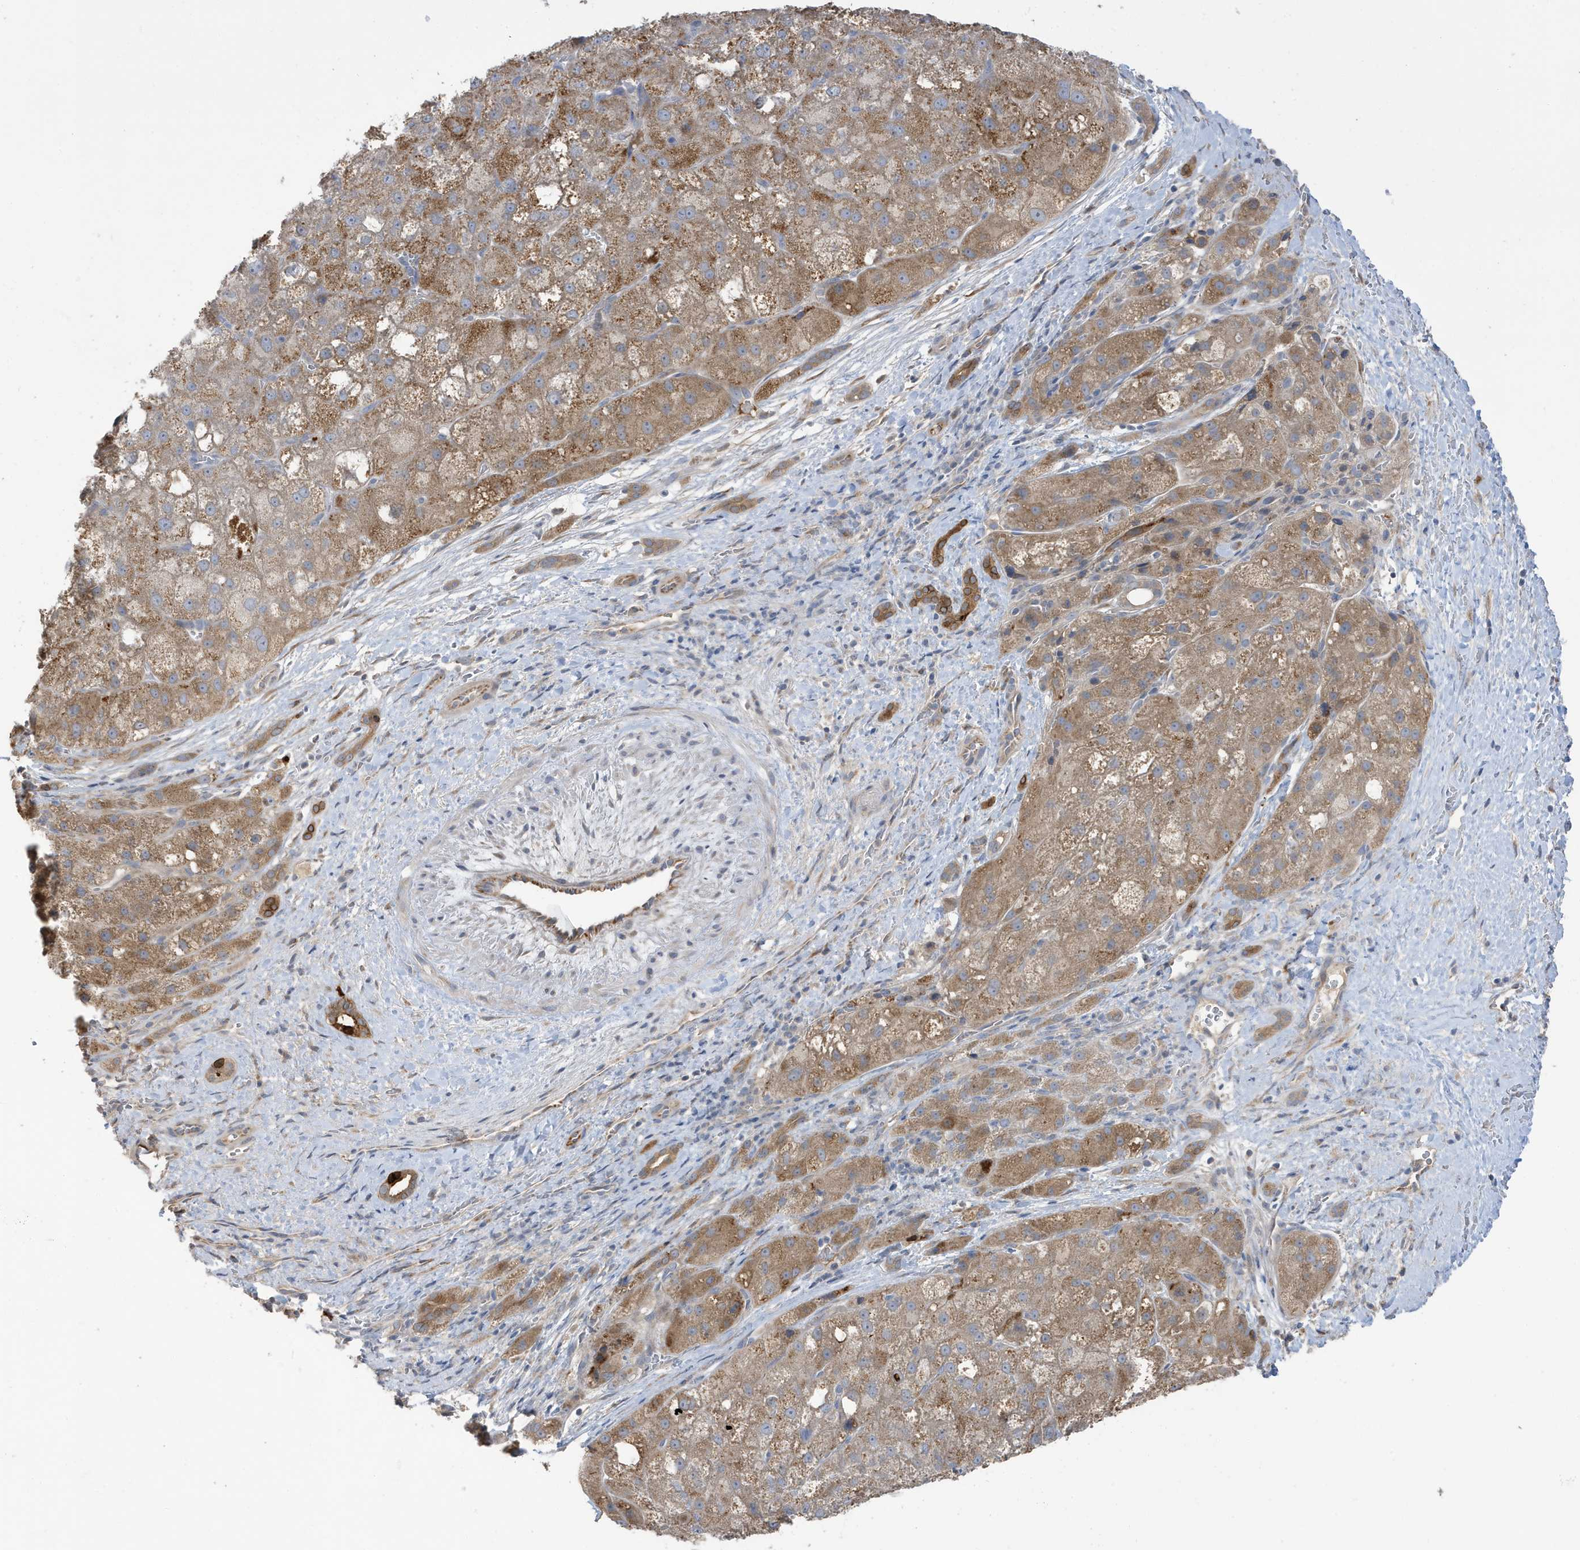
{"staining": {"intensity": "moderate", "quantity": "25%-75%", "location": "cytoplasmic/membranous"}, "tissue": "liver cancer", "cell_type": "Tumor cells", "image_type": "cancer", "snomed": [{"axis": "morphology", "description": "Carcinoma, Hepatocellular, NOS"}, {"axis": "topography", "description": "Liver"}], "caption": "Tumor cells display moderate cytoplasmic/membranous staining in about 25%-75% of cells in liver hepatocellular carcinoma.", "gene": "LAPTM4A", "patient": {"sex": "male", "age": 57}}